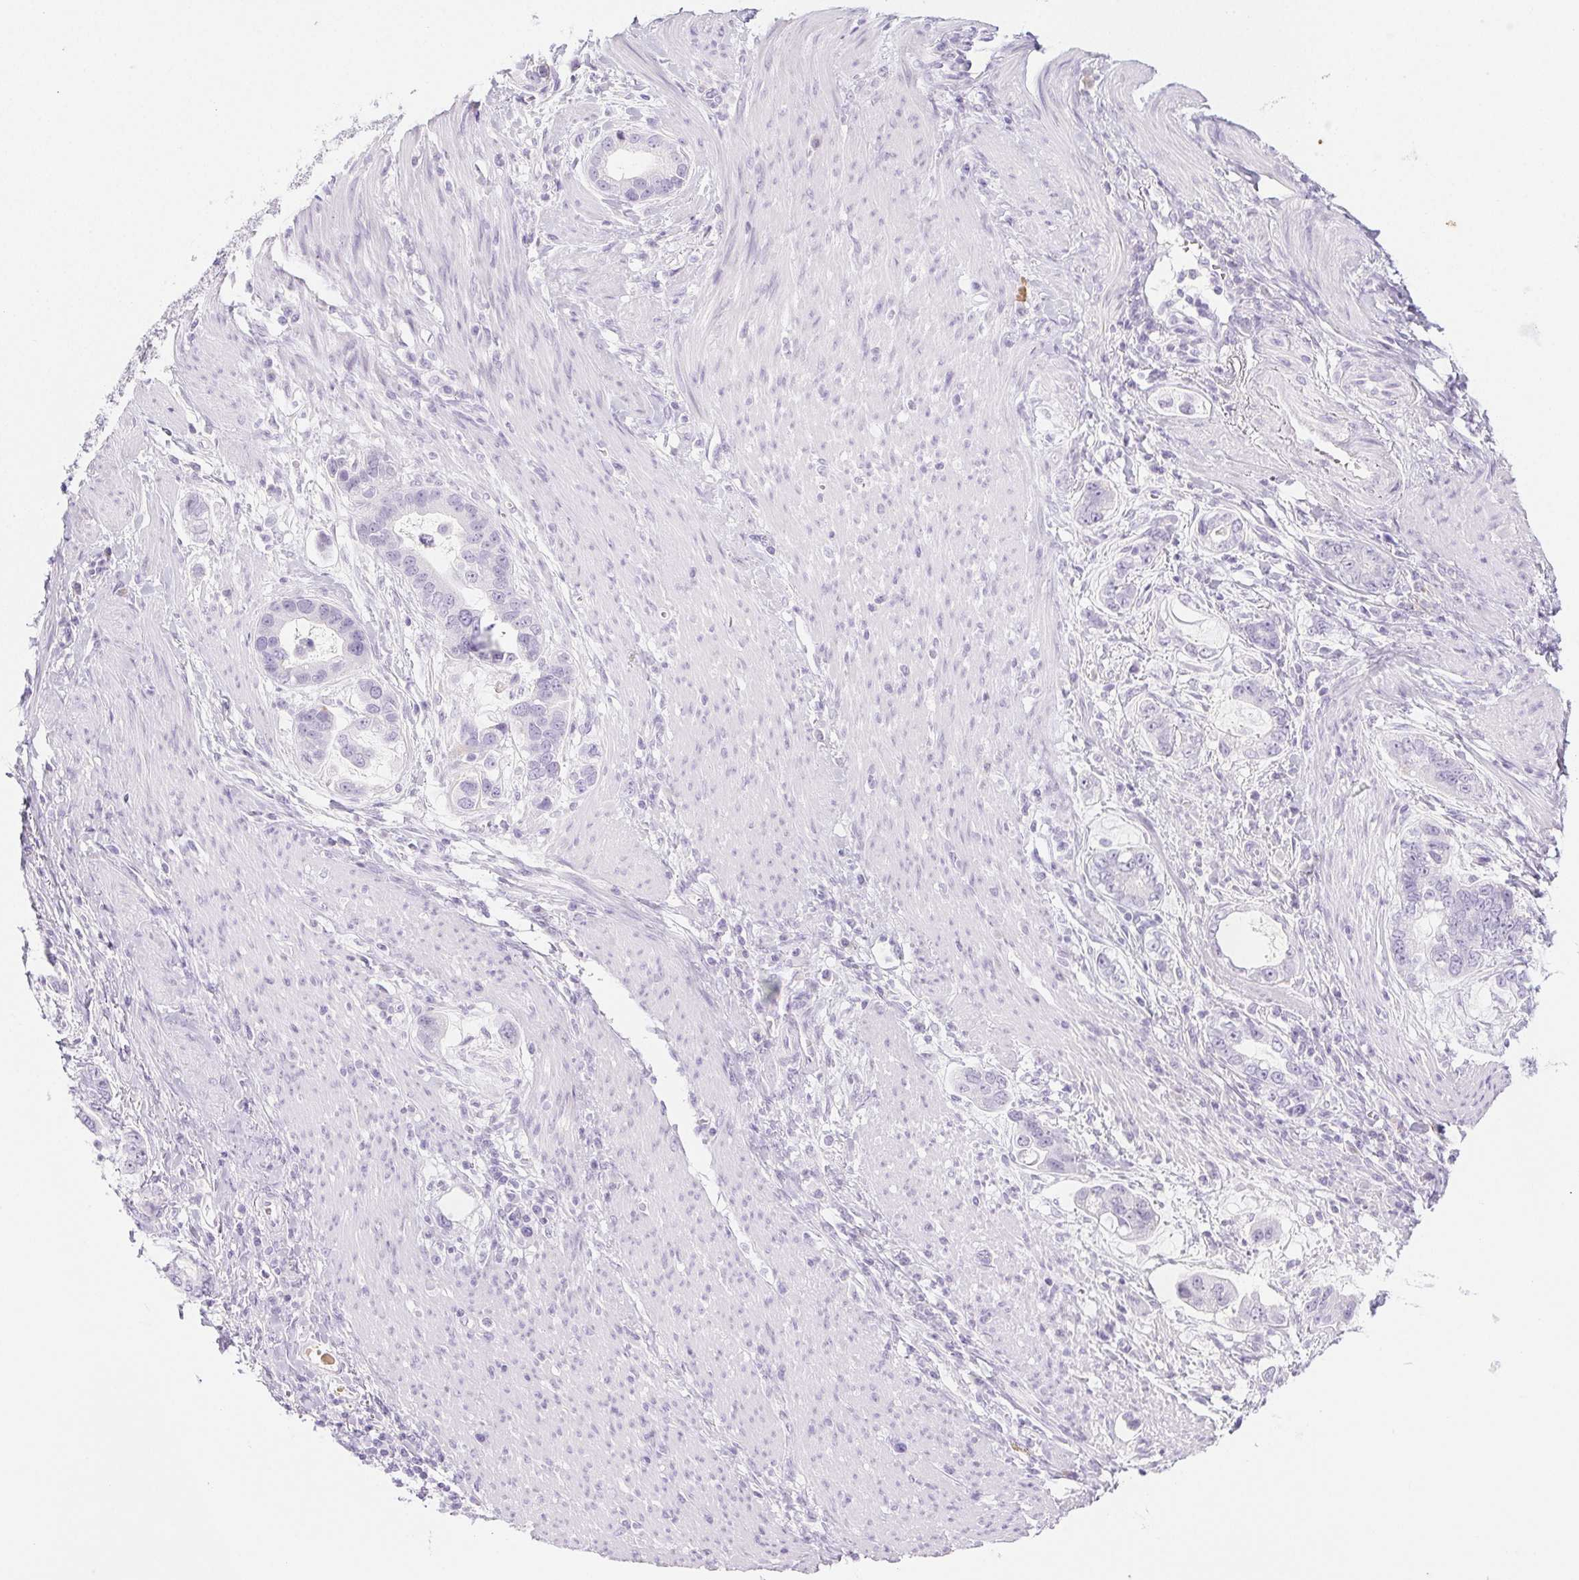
{"staining": {"intensity": "negative", "quantity": "none", "location": "none"}, "tissue": "stomach cancer", "cell_type": "Tumor cells", "image_type": "cancer", "snomed": [{"axis": "morphology", "description": "Adenocarcinoma, NOS"}, {"axis": "topography", "description": "Stomach, lower"}], "caption": "High magnification brightfield microscopy of stomach adenocarcinoma stained with DAB (3,3'-diaminobenzidine) (brown) and counterstained with hematoxylin (blue): tumor cells show no significant positivity.", "gene": "PI3", "patient": {"sex": "female", "age": 93}}